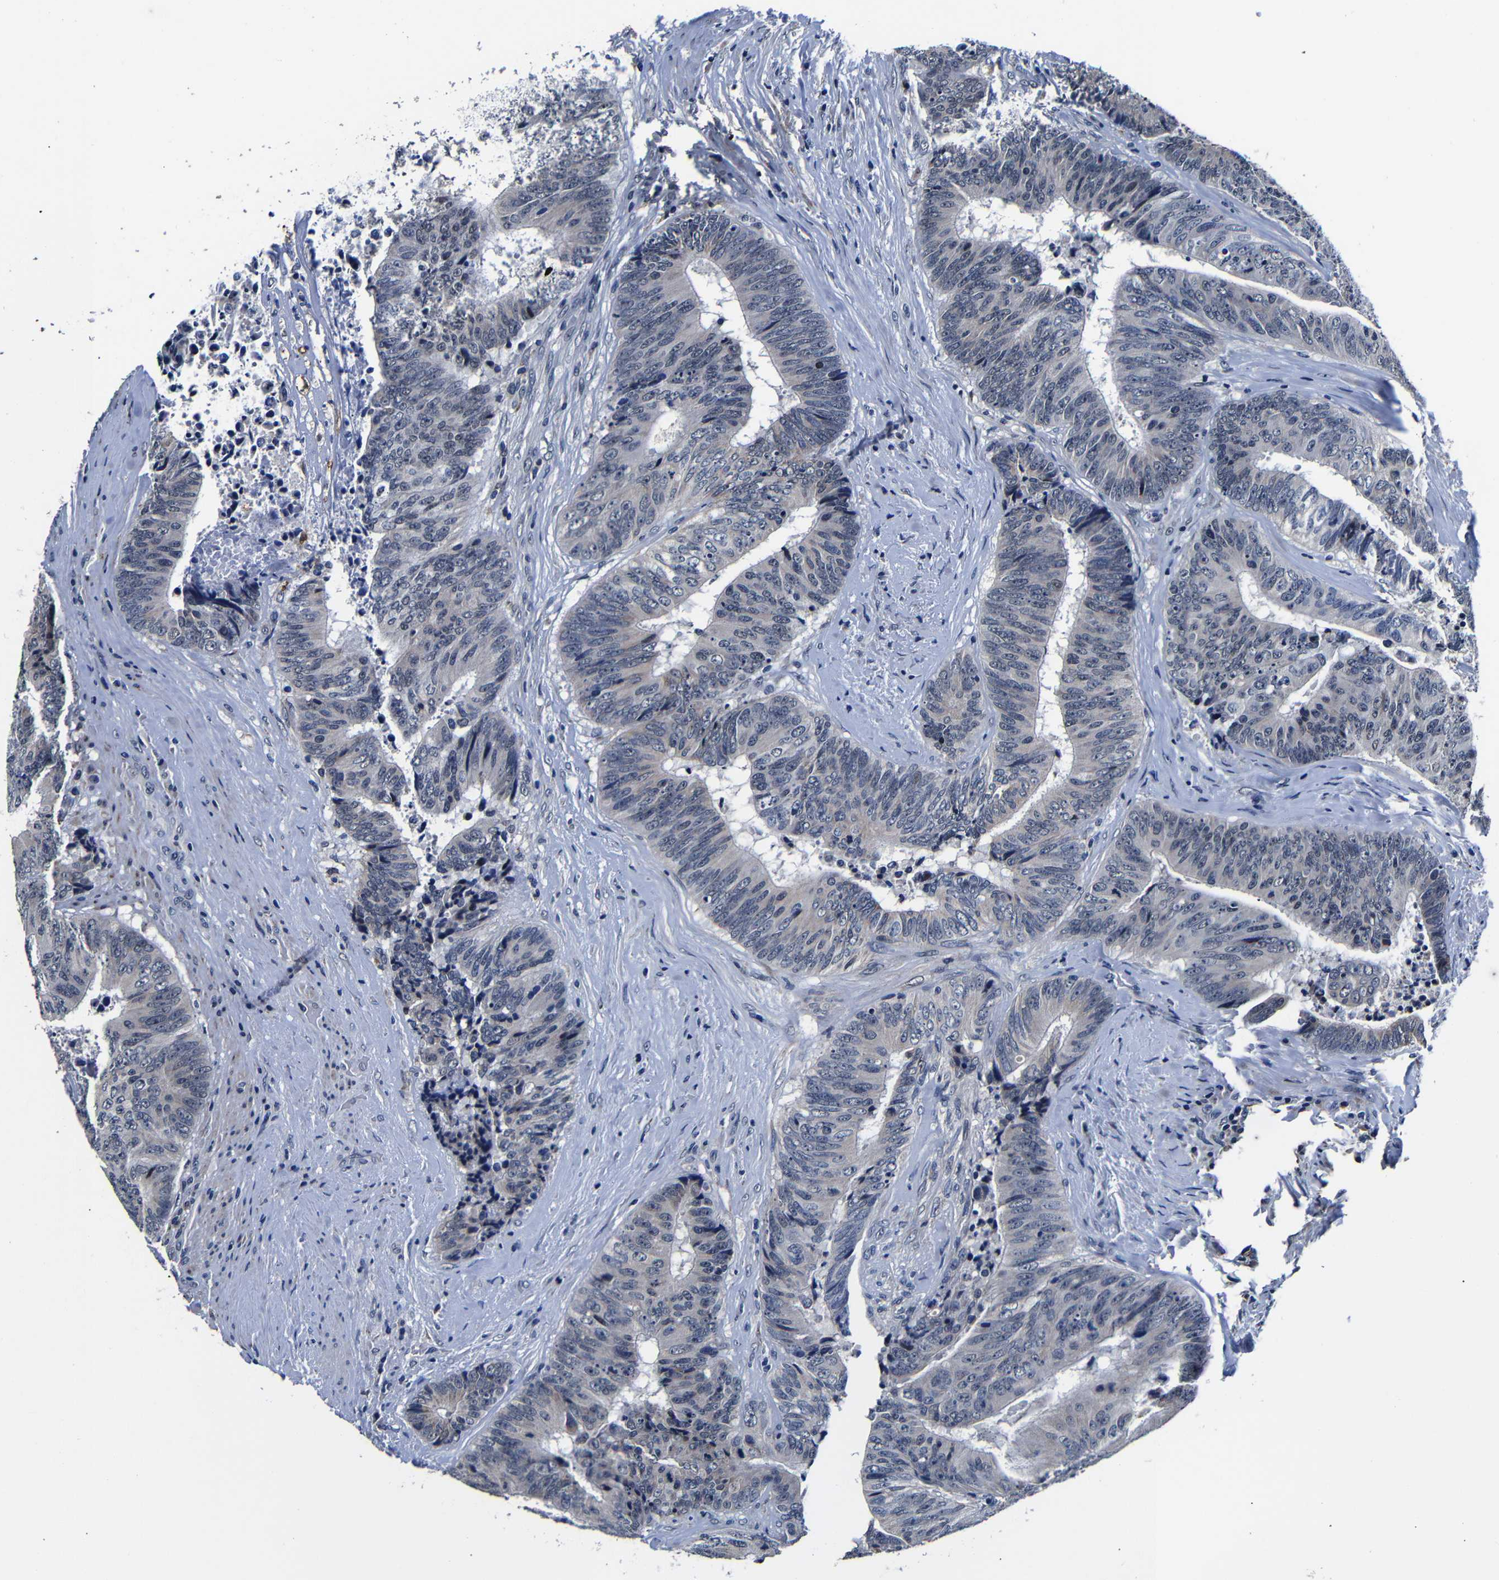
{"staining": {"intensity": "weak", "quantity": "<25%", "location": "cytoplasmic/membranous"}, "tissue": "colorectal cancer", "cell_type": "Tumor cells", "image_type": "cancer", "snomed": [{"axis": "morphology", "description": "Adenocarcinoma, NOS"}, {"axis": "topography", "description": "Rectum"}], "caption": "DAB (3,3'-diaminobenzidine) immunohistochemical staining of human colorectal adenocarcinoma exhibits no significant expression in tumor cells.", "gene": "DEPP1", "patient": {"sex": "male", "age": 72}}